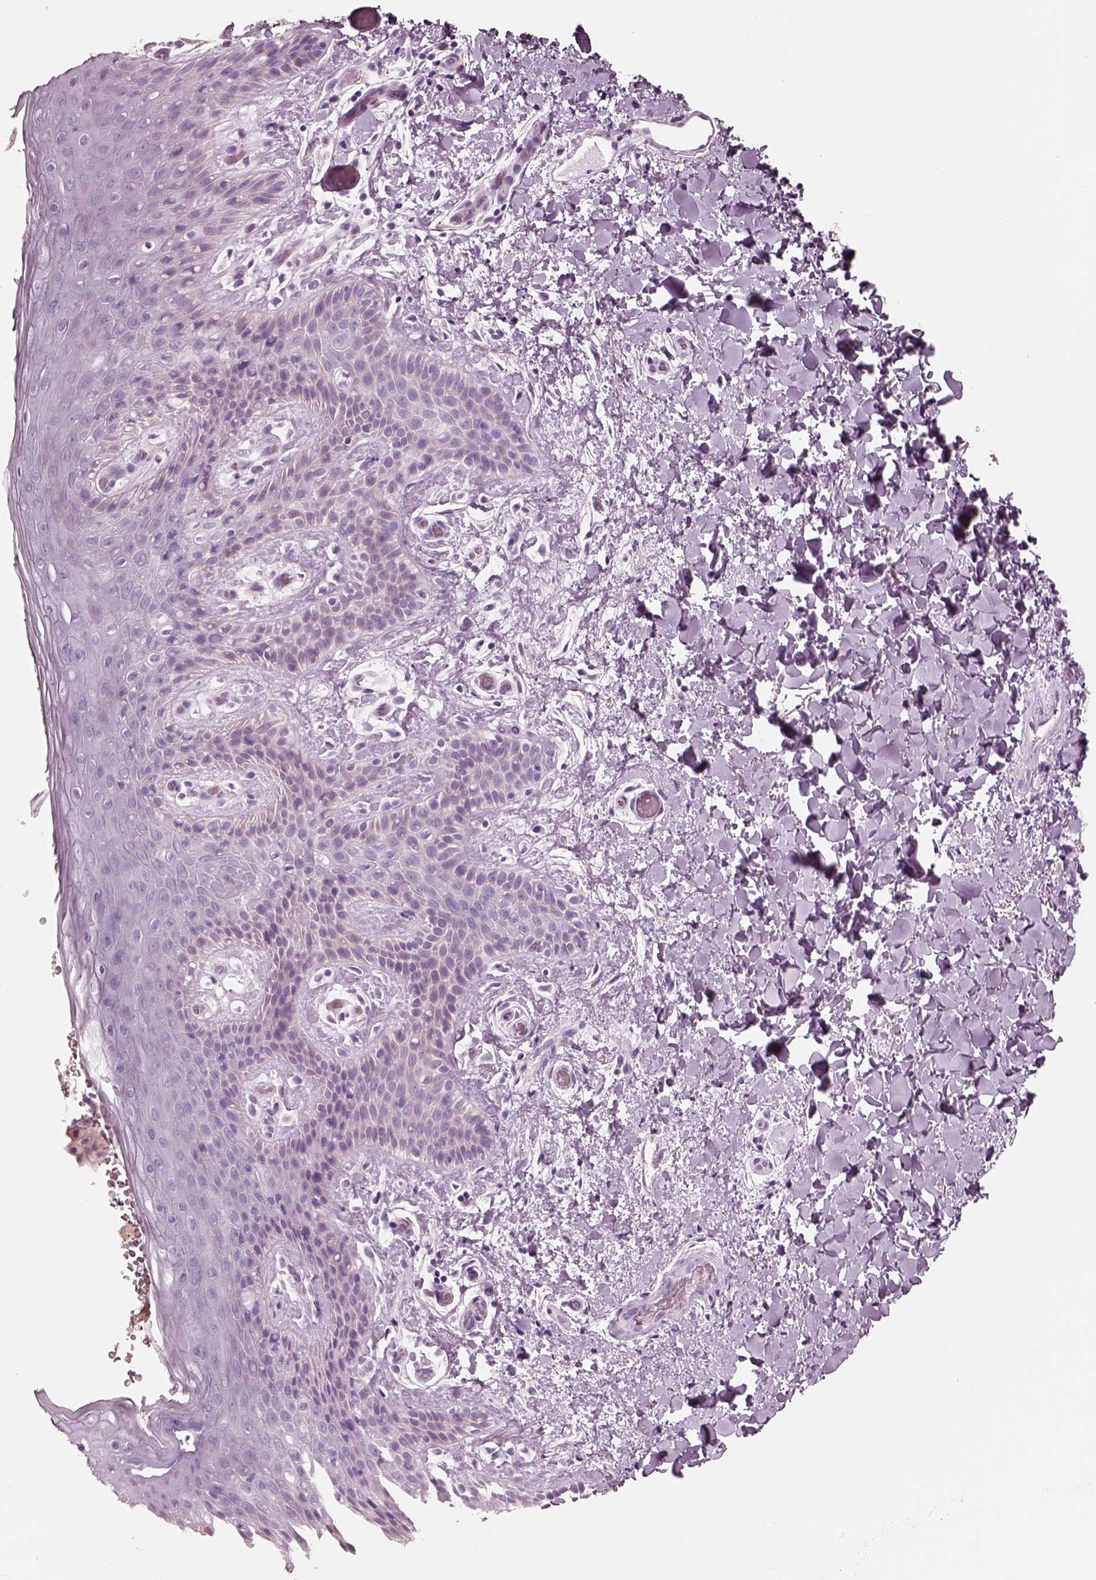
{"staining": {"intensity": "negative", "quantity": "none", "location": "none"}, "tissue": "skin", "cell_type": "Epidermal cells", "image_type": "normal", "snomed": [{"axis": "morphology", "description": "Normal tissue, NOS"}, {"axis": "topography", "description": "Anal"}], "caption": "The IHC micrograph has no significant positivity in epidermal cells of skin. The staining is performed using DAB brown chromogen with nuclei counter-stained in using hematoxylin.", "gene": "PNOC", "patient": {"sex": "male", "age": 36}}